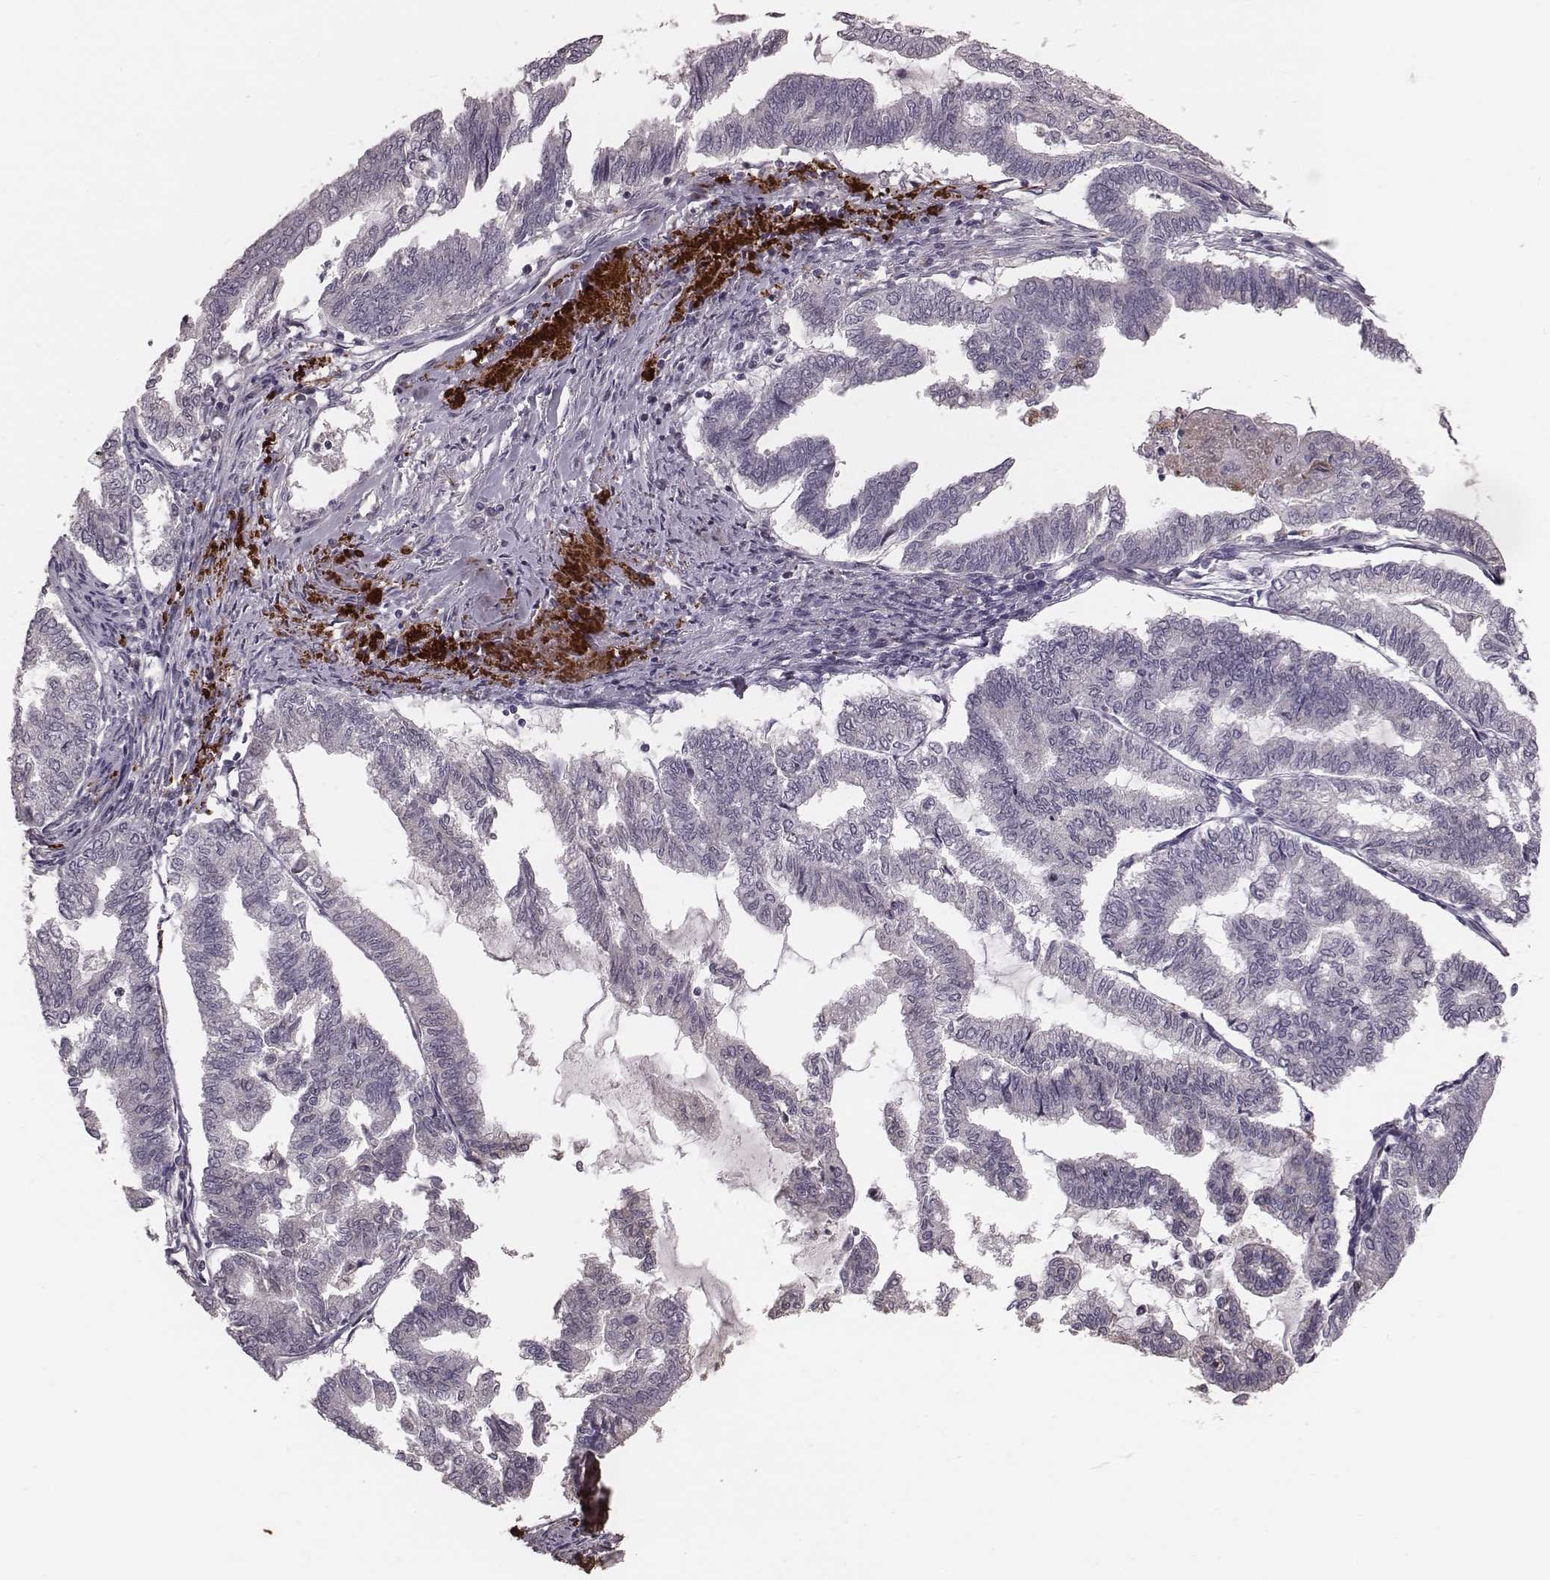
{"staining": {"intensity": "negative", "quantity": "none", "location": "none"}, "tissue": "endometrial cancer", "cell_type": "Tumor cells", "image_type": "cancer", "snomed": [{"axis": "morphology", "description": "Adenocarcinoma, NOS"}, {"axis": "topography", "description": "Endometrium"}], "caption": "A micrograph of adenocarcinoma (endometrial) stained for a protein shows no brown staining in tumor cells.", "gene": "CFTR", "patient": {"sex": "female", "age": 79}}